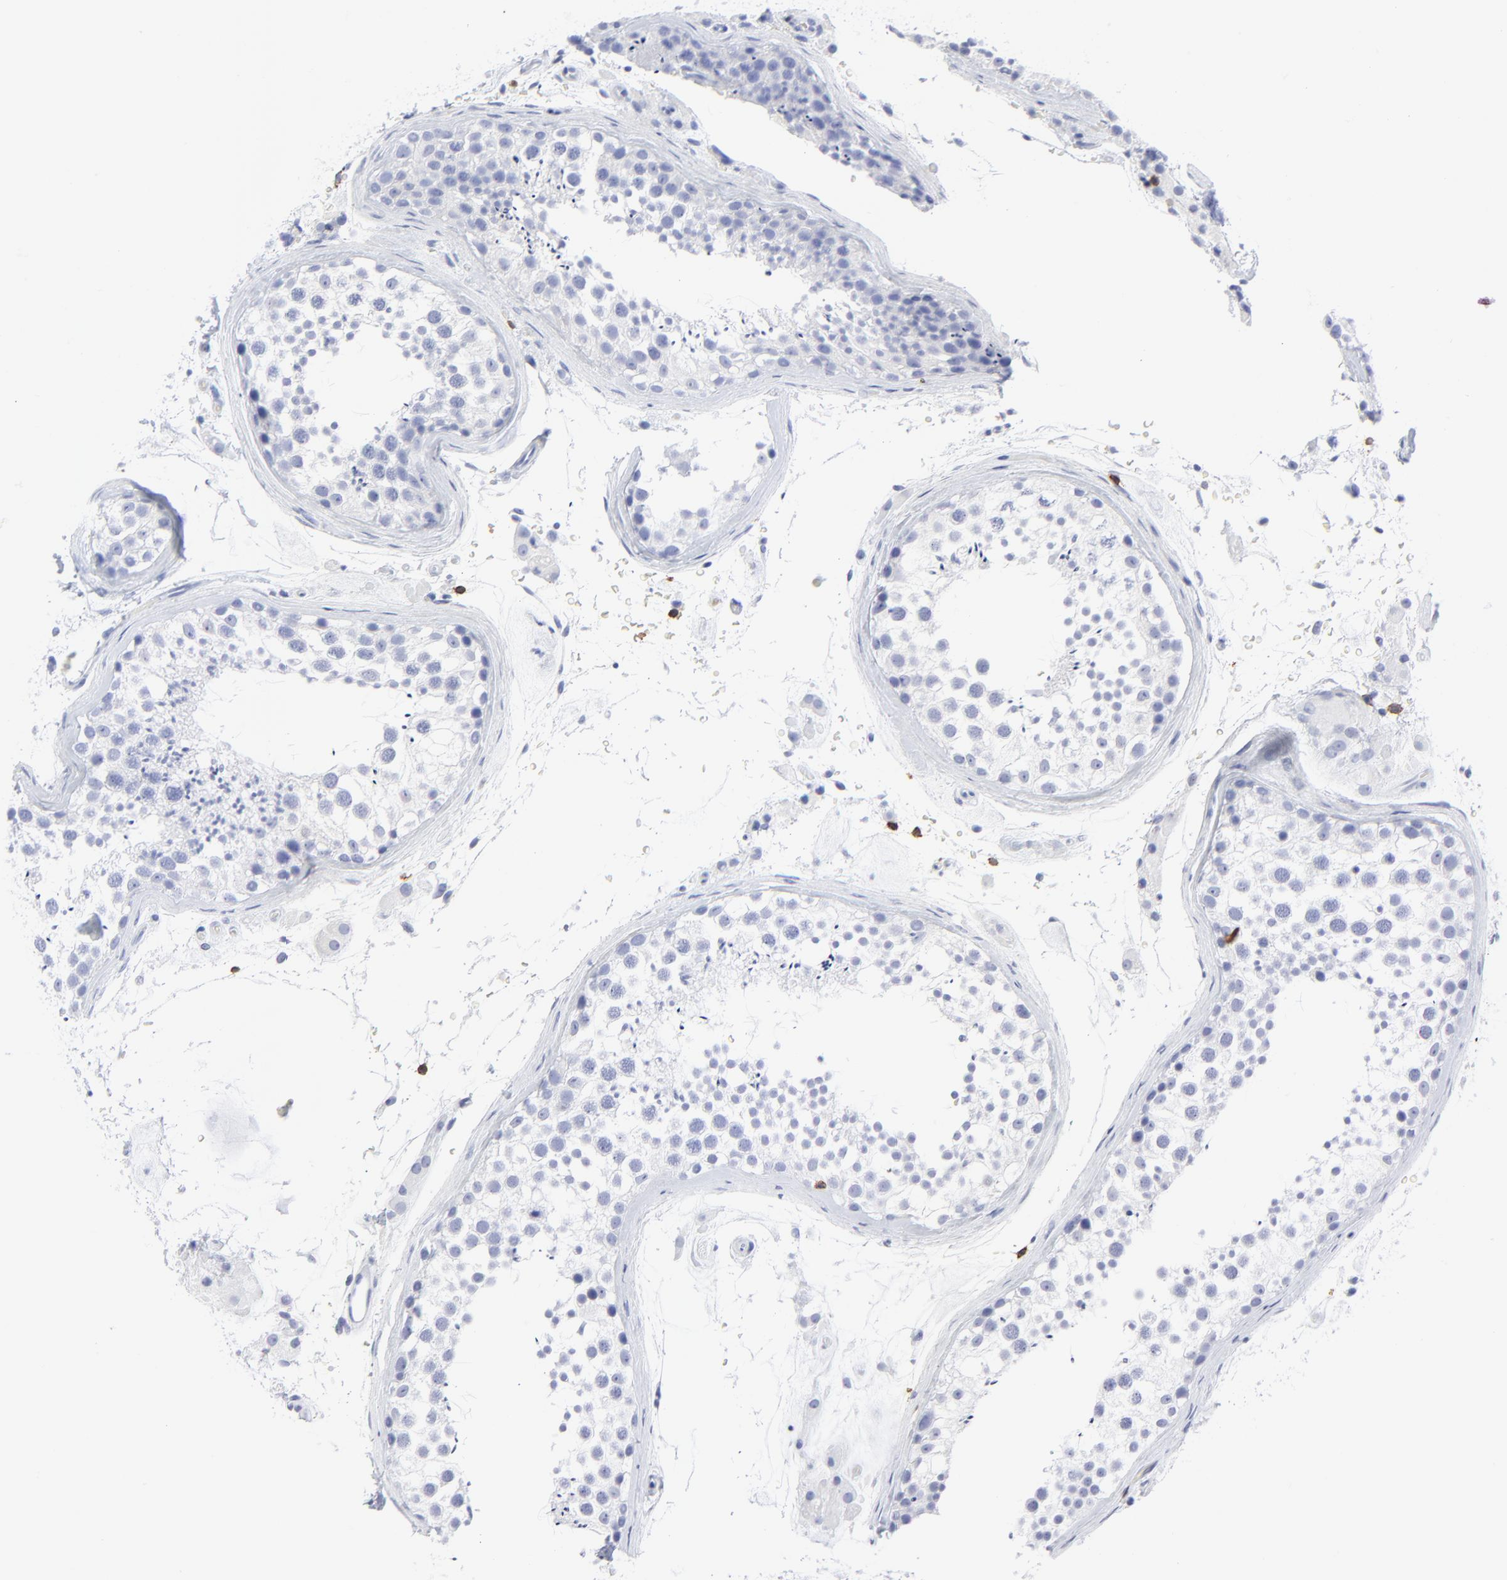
{"staining": {"intensity": "negative", "quantity": "none", "location": "none"}, "tissue": "testis", "cell_type": "Cells in seminiferous ducts", "image_type": "normal", "snomed": [{"axis": "morphology", "description": "Normal tissue, NOS"}, {"axis": "topography", "description": "Testis"}], "caption": "Immunohistochemistry of benign human testis displays no staining in cells in seminiferous ducts.", "gene": "LCK", "patient": {"sex": "male", "age": 46}}